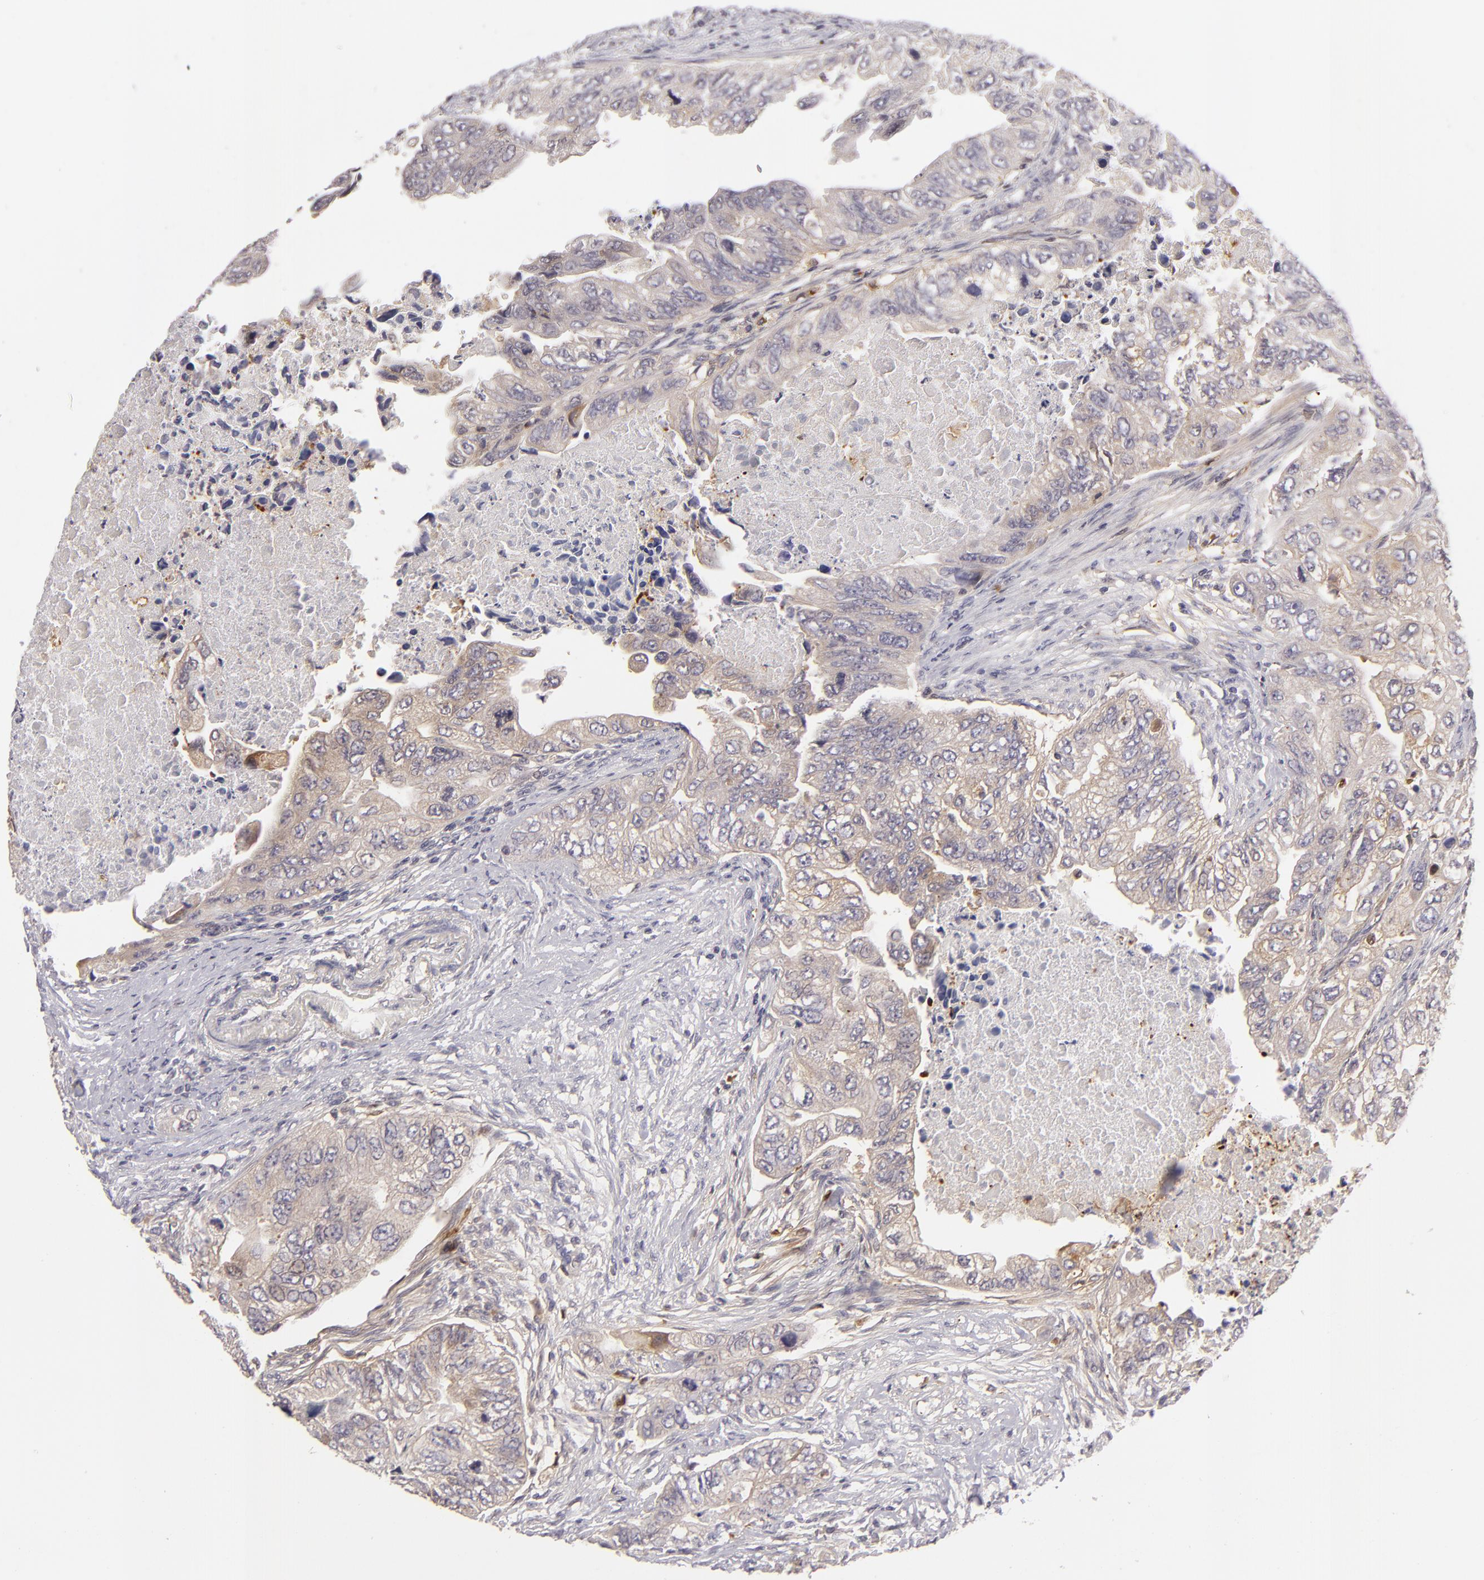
{"staining": {"intensity": "moderate", "quantity": ">75%", "location": "cytoplasmic/membranous"}, "tissue": "colorectal cancer", "cell_type": "Tumor cells", "image_type": "cancer", "snomed": [{"axis": "morphology", "description": "Adenocarcinoma, NOS"}, {"axis": "topography", "description": "Colon"}], "caption": "A brown stain labels moderate cytoplasmic/membranous positivity of a protein in colorectal cancer (adenocarcinoma) tumor cells. Nuclei are stained in blue.", "gene": "MMP10", "patient": {"sex": "female", "age": 11}}